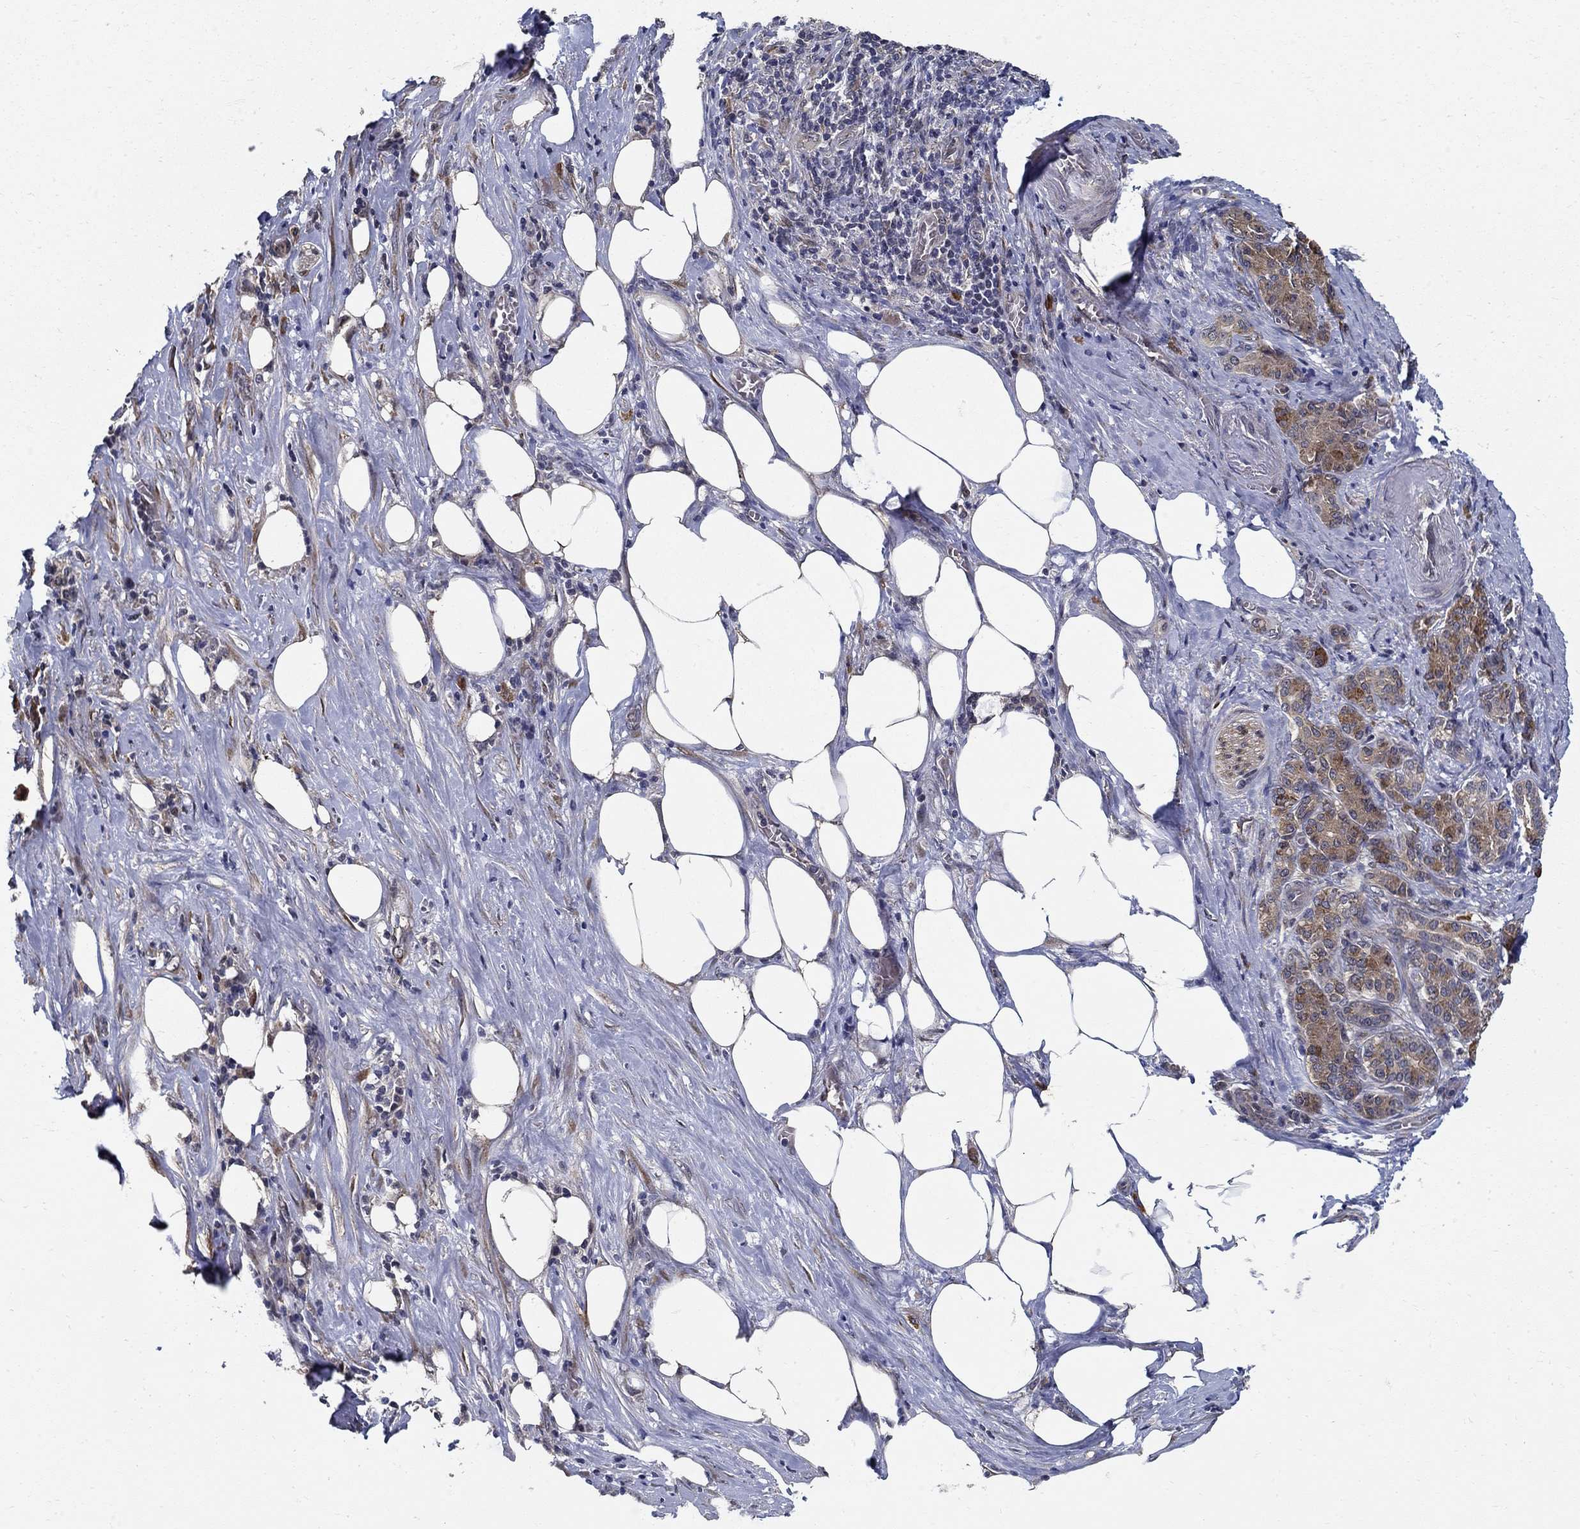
{"staining": {"intensity": "moderate", "quantity": "25%-75%", "location": "cytoplasmic/membranous"}, "tissue": "pancreatic cancer", "cell_type": "Tumor cells", "image_type": "cancer", "snomed": [{"axis": "morphology", "description": "Adenocarcinoma, NOS"}, {"axis": "topography", "description": "Pancreas"}], "caption": "Immunohistochemistry of human adenocarcinoma (pancreatic) demonstrates medium levels of moderate cytoplasmic/membranous expression in about 25%-75% of tumor cells.", "gene": "ZNF594", "patient": {"sex": "male", "age": 57}}